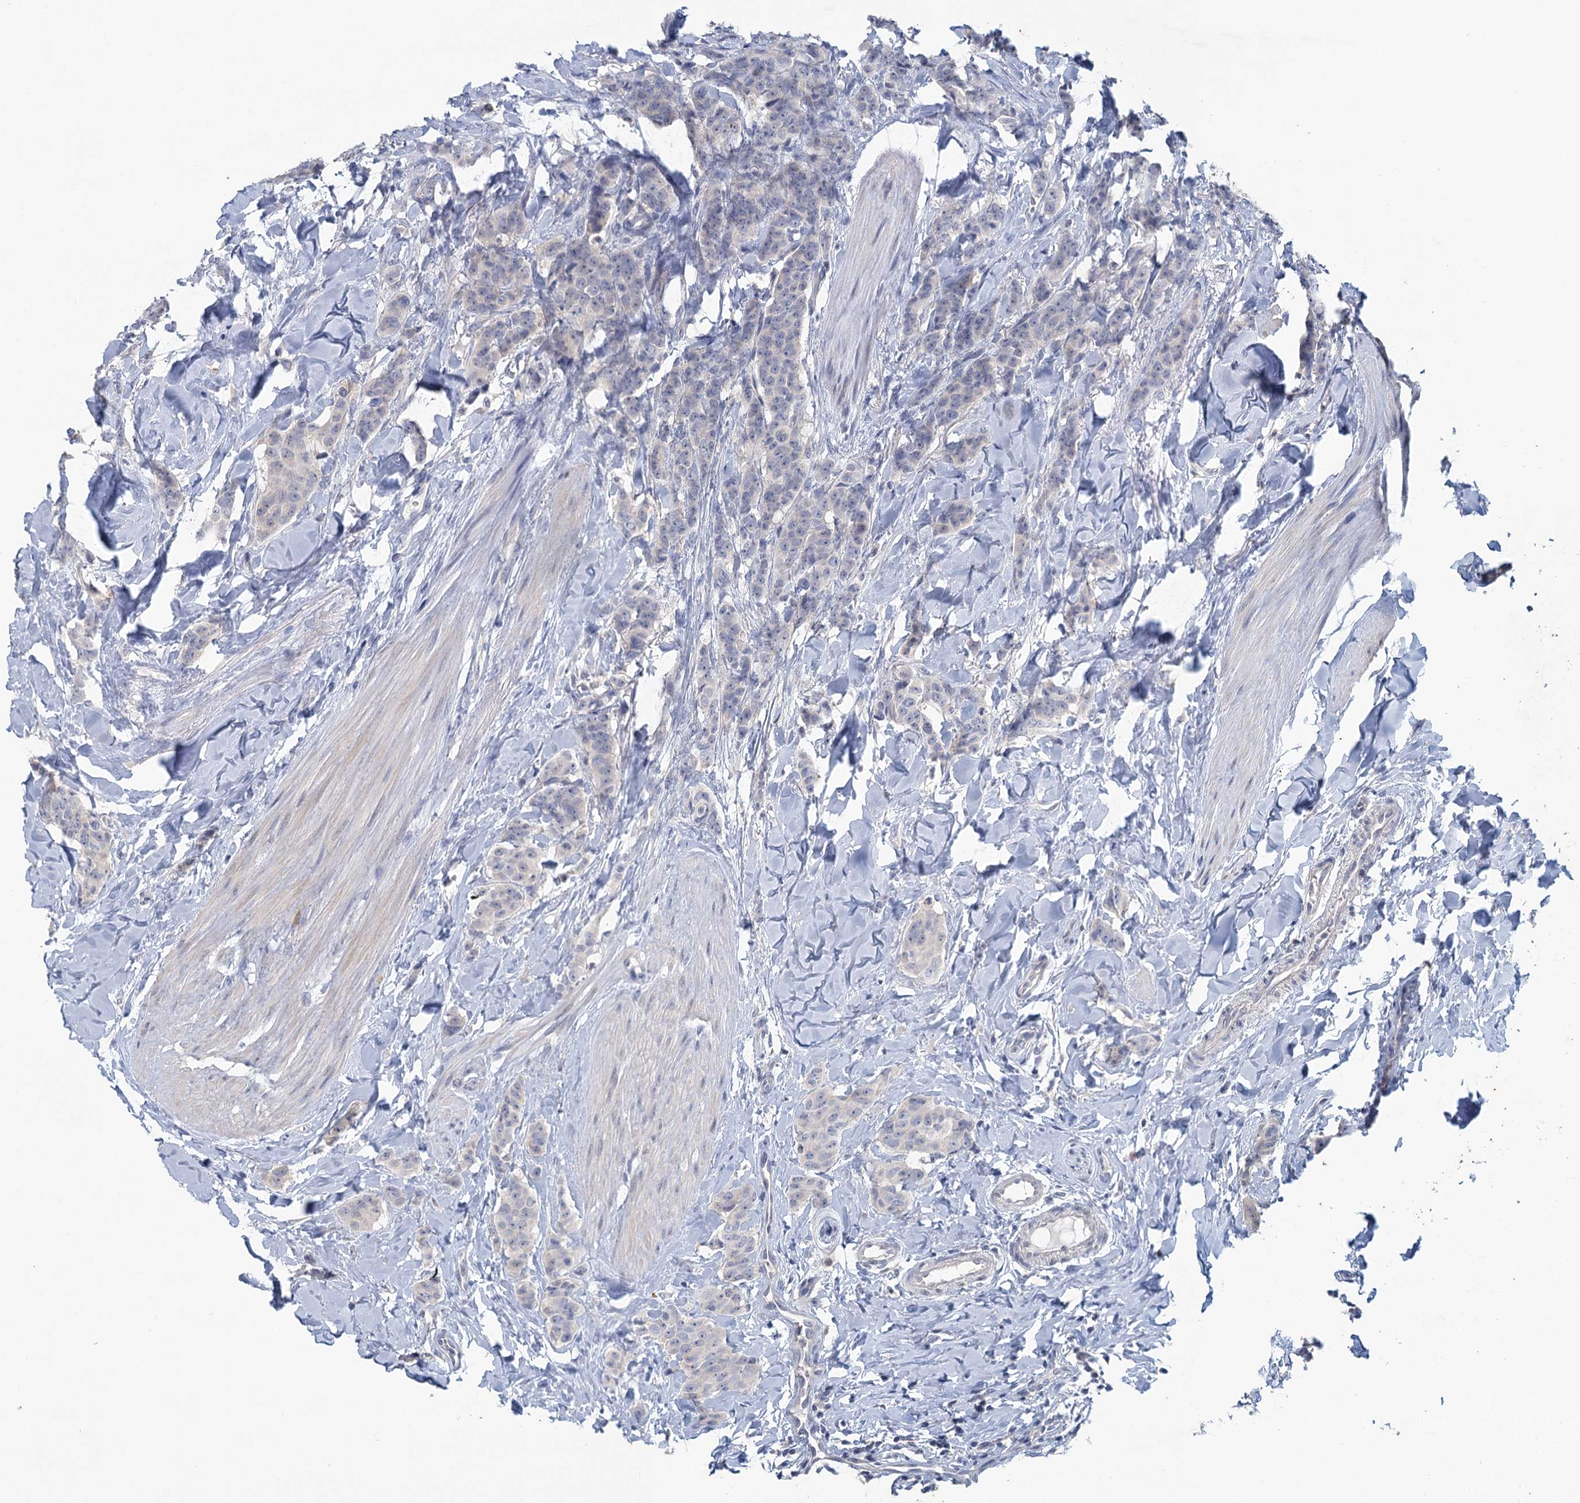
{"staining": {"intensity": "negative", "quantity": "none", "location": "none"}, "tissue": "breast cancer", "cell_type": "Tumor cells", "image_type": "cancer", "snomed": [{"axis": "morphology", "description": "Duct carcinoma"}, {"axis": "topography", "description": "Breast"}], "caption": "There is no significant staining in tumor cells of breast cancer (invasive ductal carcinoma).", "gene": "MYO7B", "patient": {"sex": "female", "age": 40}}